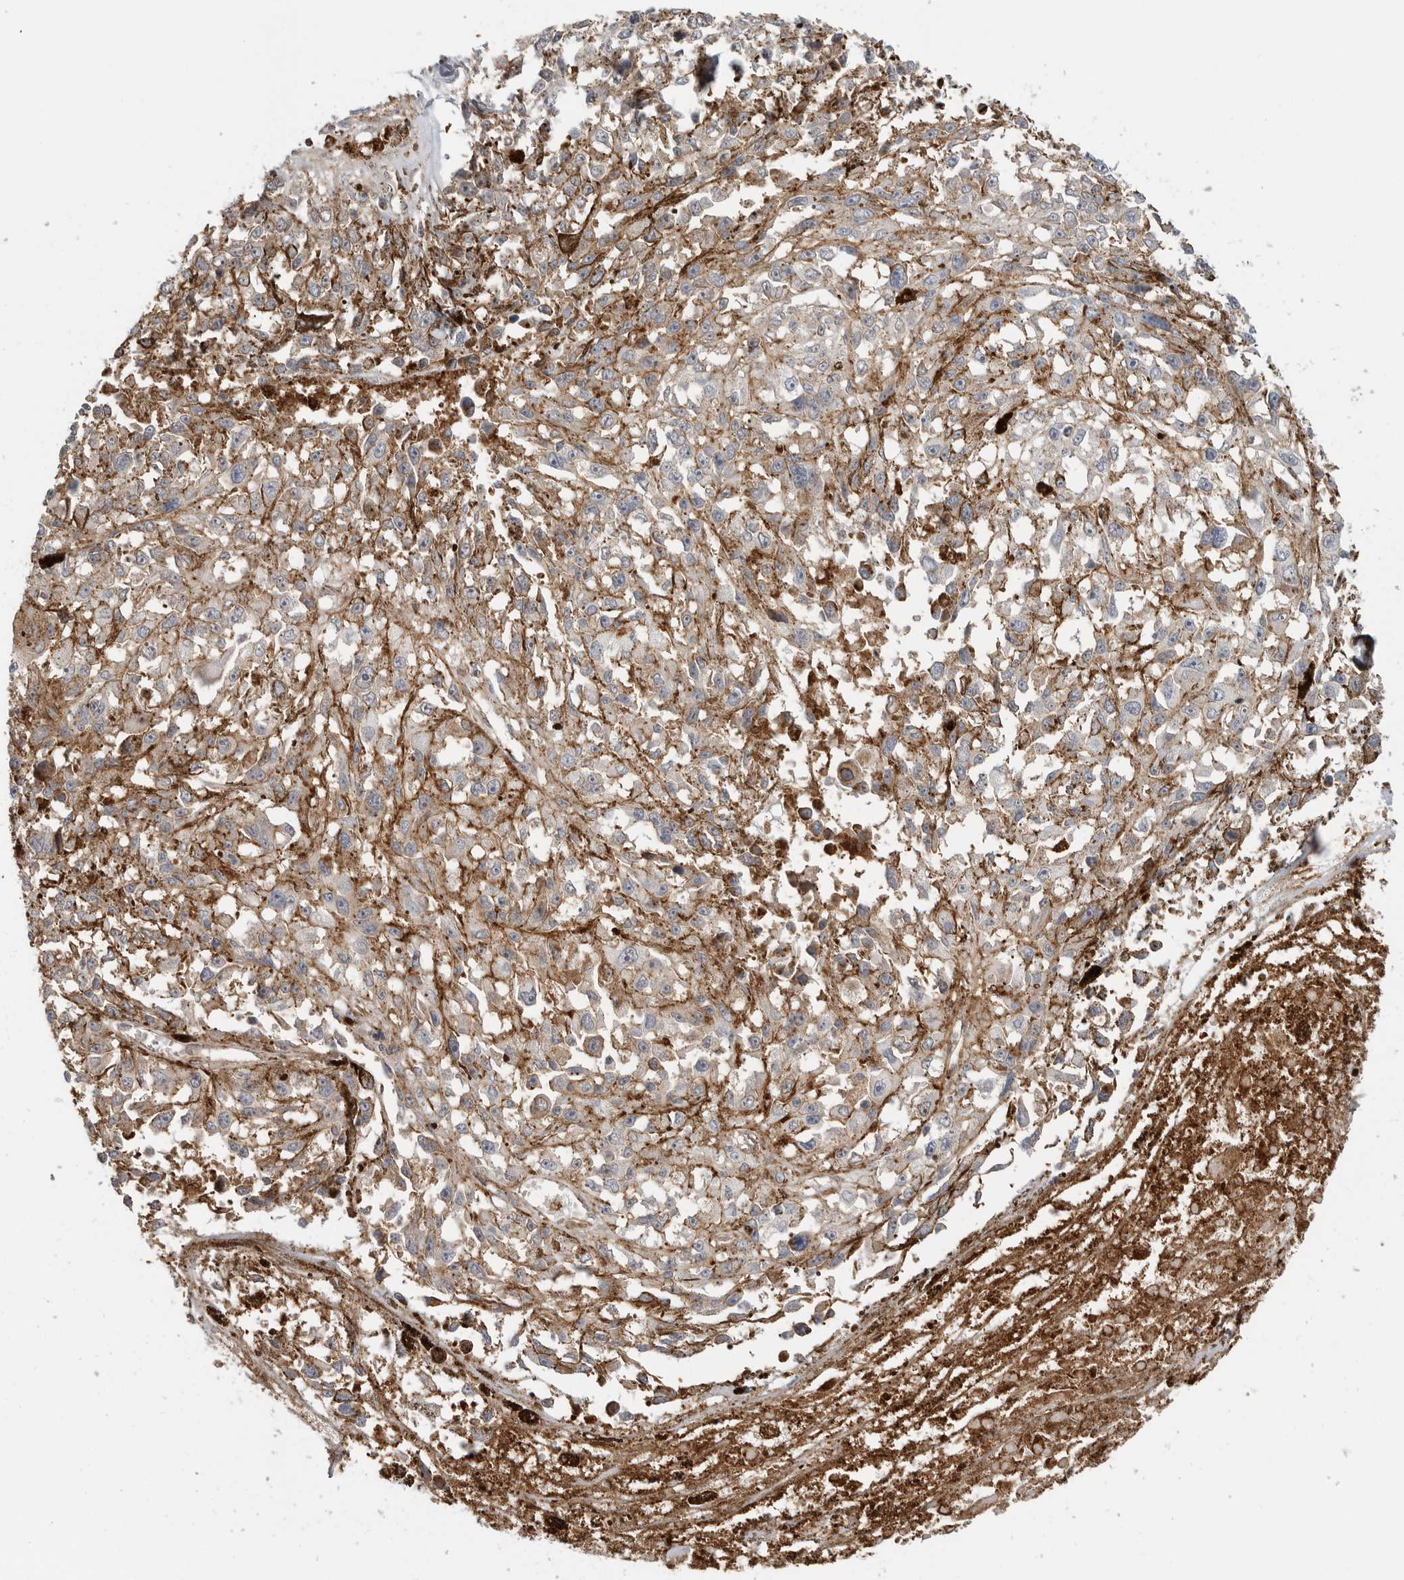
{"staining": {"intensity": "negative", "quantity": "none", "location": "none"}, "tissue": "melanoma", "cell_type": "Tumor cells", "image_type": "cancer", "snomed": [{"axis": "morphology", "description": "Malignant melanoma, Metastatic site"}, {"axis": "topography", "description": "Lymph node"}], "caption": "A photomicrograph of malignant melanoma (metastatic site) stained for a protein demonstrates no brown staining in tumor cells.", "gene": "ANXA11", "patient": {"sex": "male", "age": 59}}